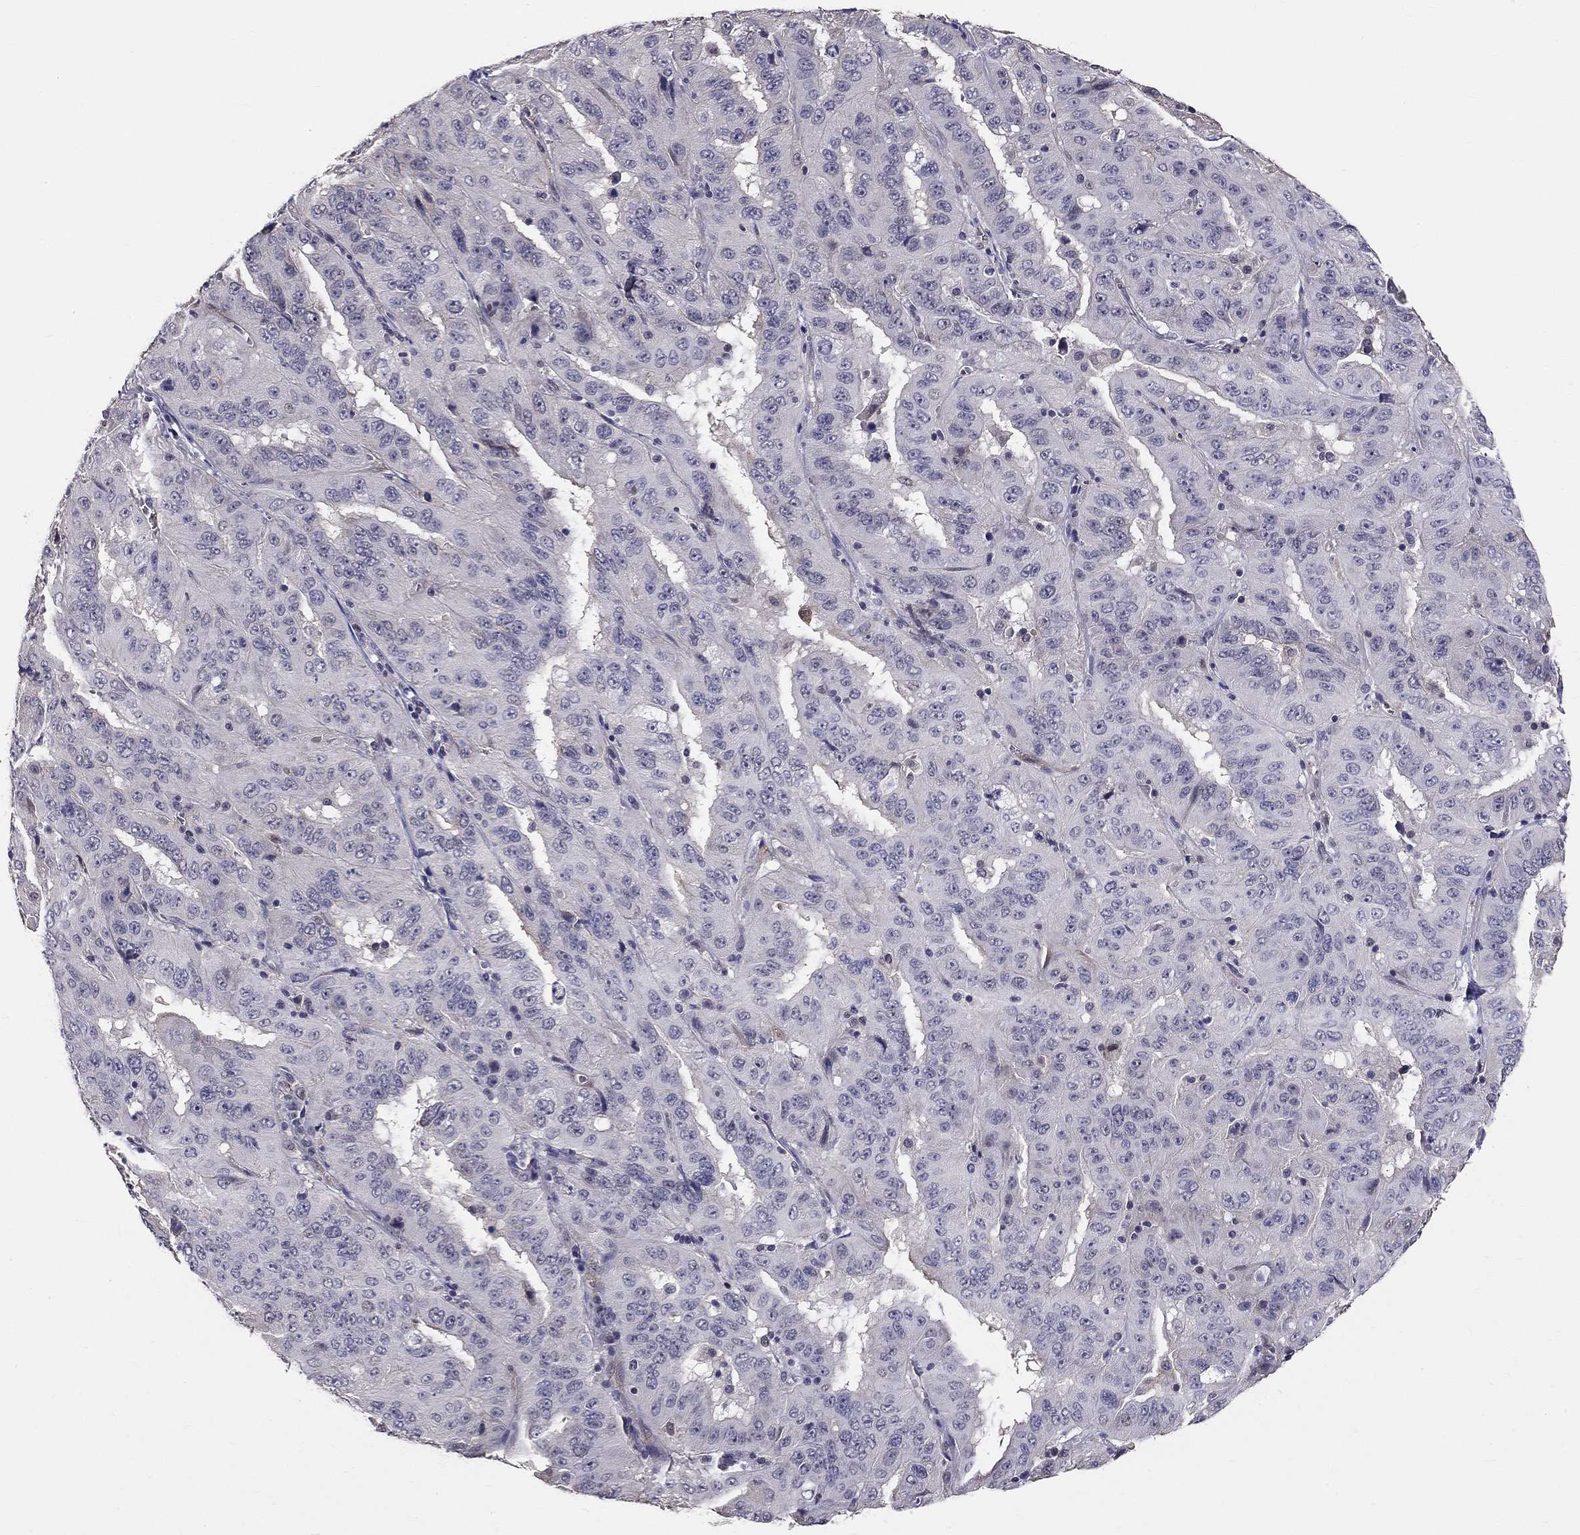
{"staining": {"intensity": "negative", "quantity": "none", "location": "none"}, "tissue": "pancreatic cancer", "cell_type": "Tumor cells", "image_type": "cancer", "snomed": [{"axis": "morphology", "description": "Adenocarcinoma, NOS"}, {"axis": "topography", "description": "Pancreas"}], "caption": "This is an immunohistochemistry (IHC) photomicrograph of pancreatic cancer (adenocarcinoma). There is no positivity in tumor cells.", "gene": "GJB4", "patient": {"sex": "male", "age": 63}}